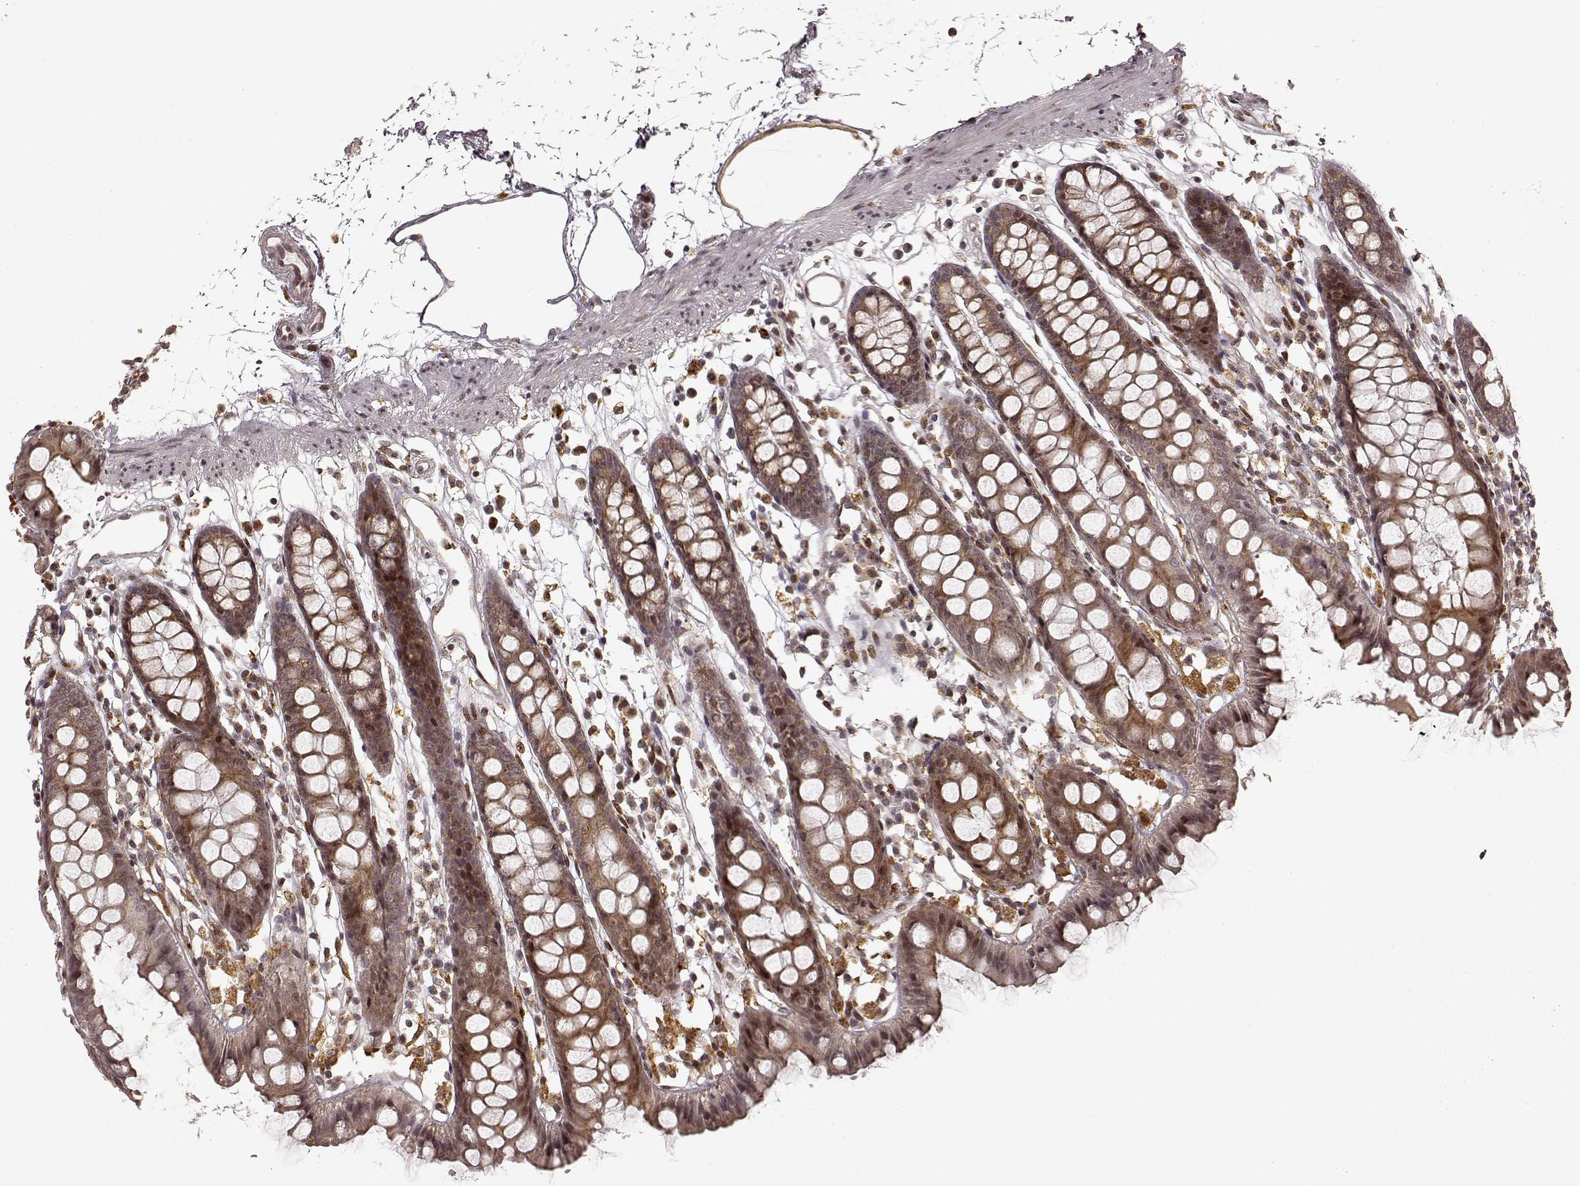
{"staining": {"intensity": "weak", "quantity": "25%-75%", "location": "cytoplasmic/membranous"}, "tissue": "colon", "cell_type": "Endothelial cells", "image_type": "normal", "snomed": [{"axis": "morphology", "description": "Normal tissue, NOS"}, {"axis": "topography", "description": "Colon"}], "caption": "IHC image of normal colon stained for a protein (brown), which shows low levels of weak cytoplasmic/membranous expression in approximately 25%-75% of endothelial cells.", "gene": "SLC12A9", "patient": {"sex": "male", "age": 47}}